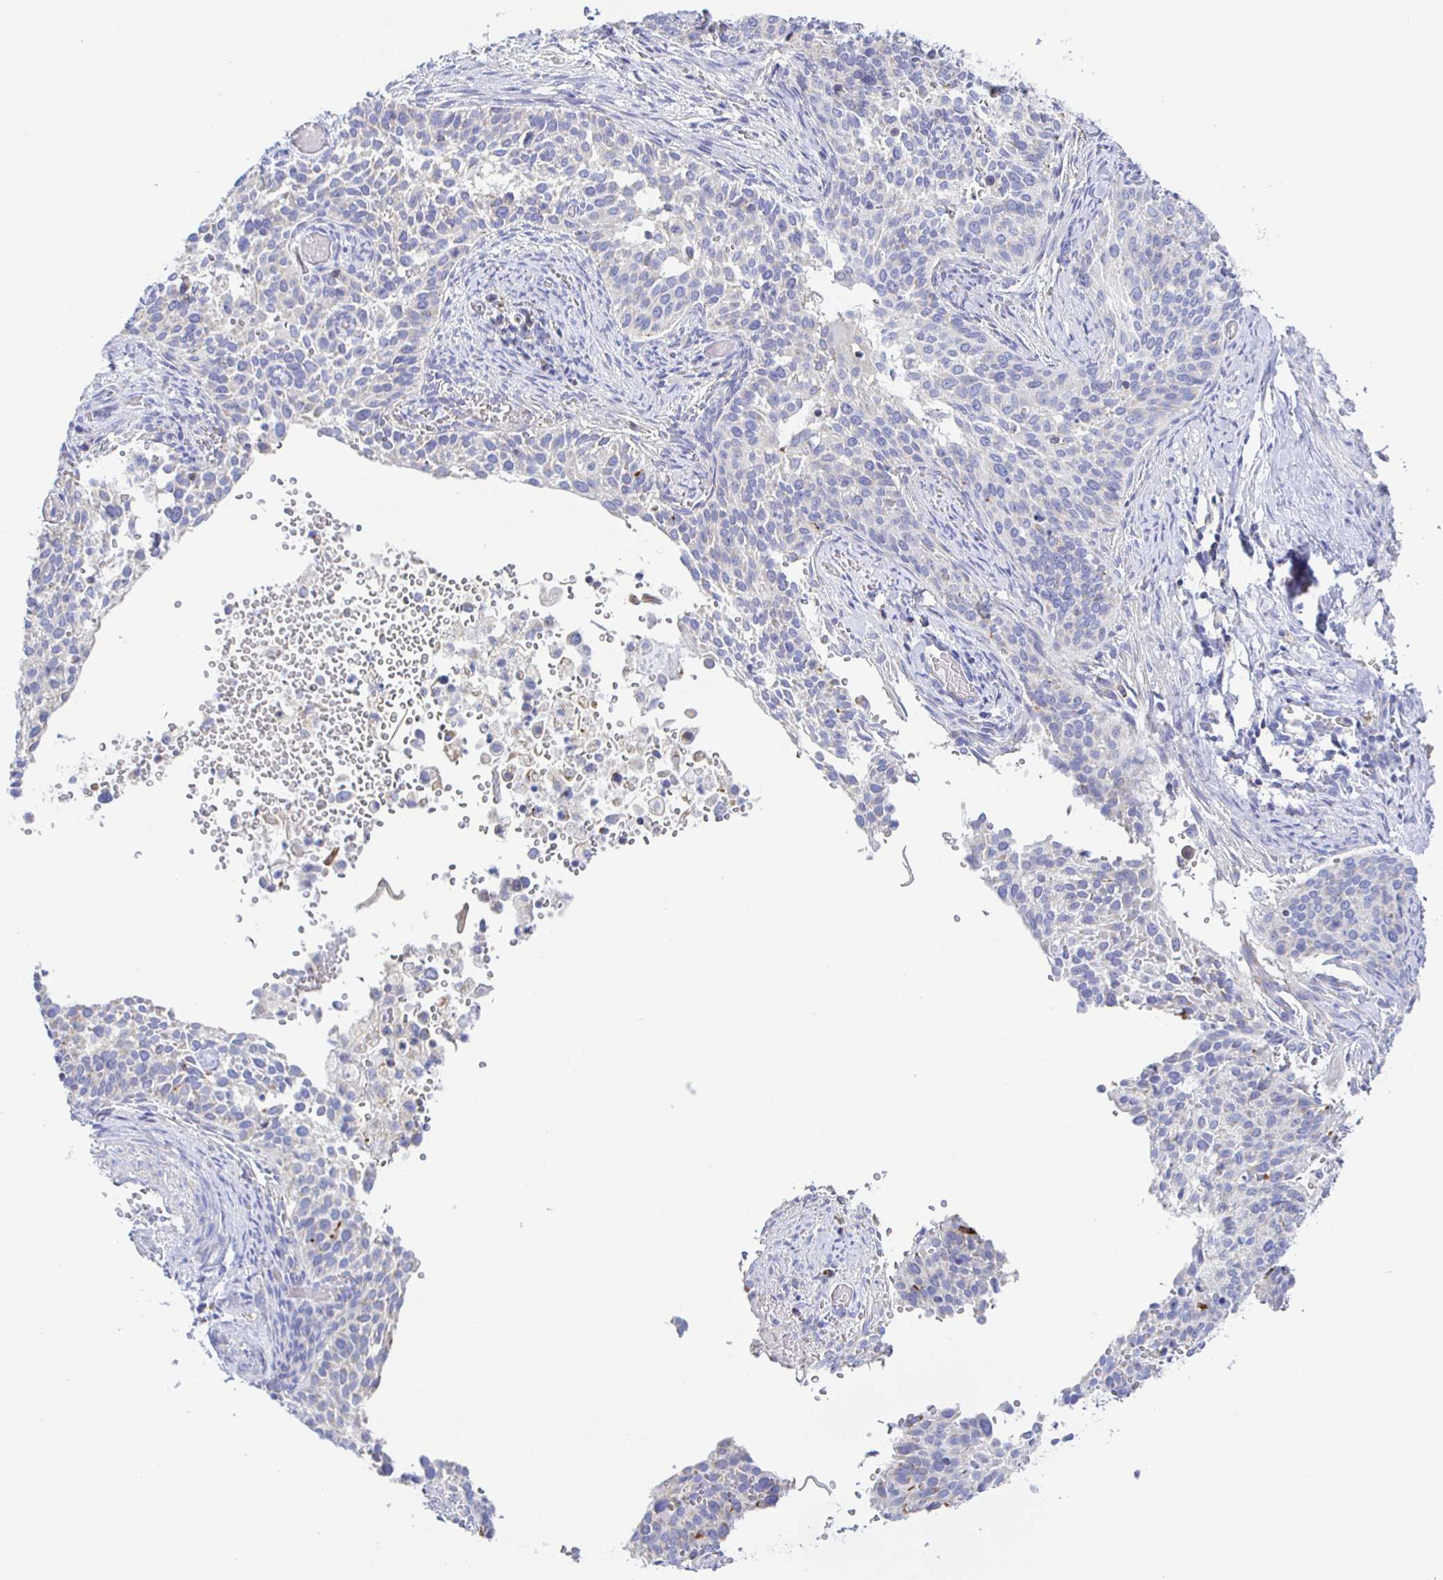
{"staining": {"intensity": "negative", "quantity": "none", "location": "none"}, "tissue": "cervical cancer", "cell_type": "Tumor cells", "image_type": "cancer", "snomed": [{"axis": "morphology", "description": "Squamous cell carcinoma, NOS"}, {"axis": "topography", "description": "Cervix"}], "caption": "DAB immunohistochemical staining of squamous cell carcinoma (cervical) exhibits no significant positivity in tumor cells.", "gene": "SYNGR4", "patient": {"sex": "female", "age": 44}}